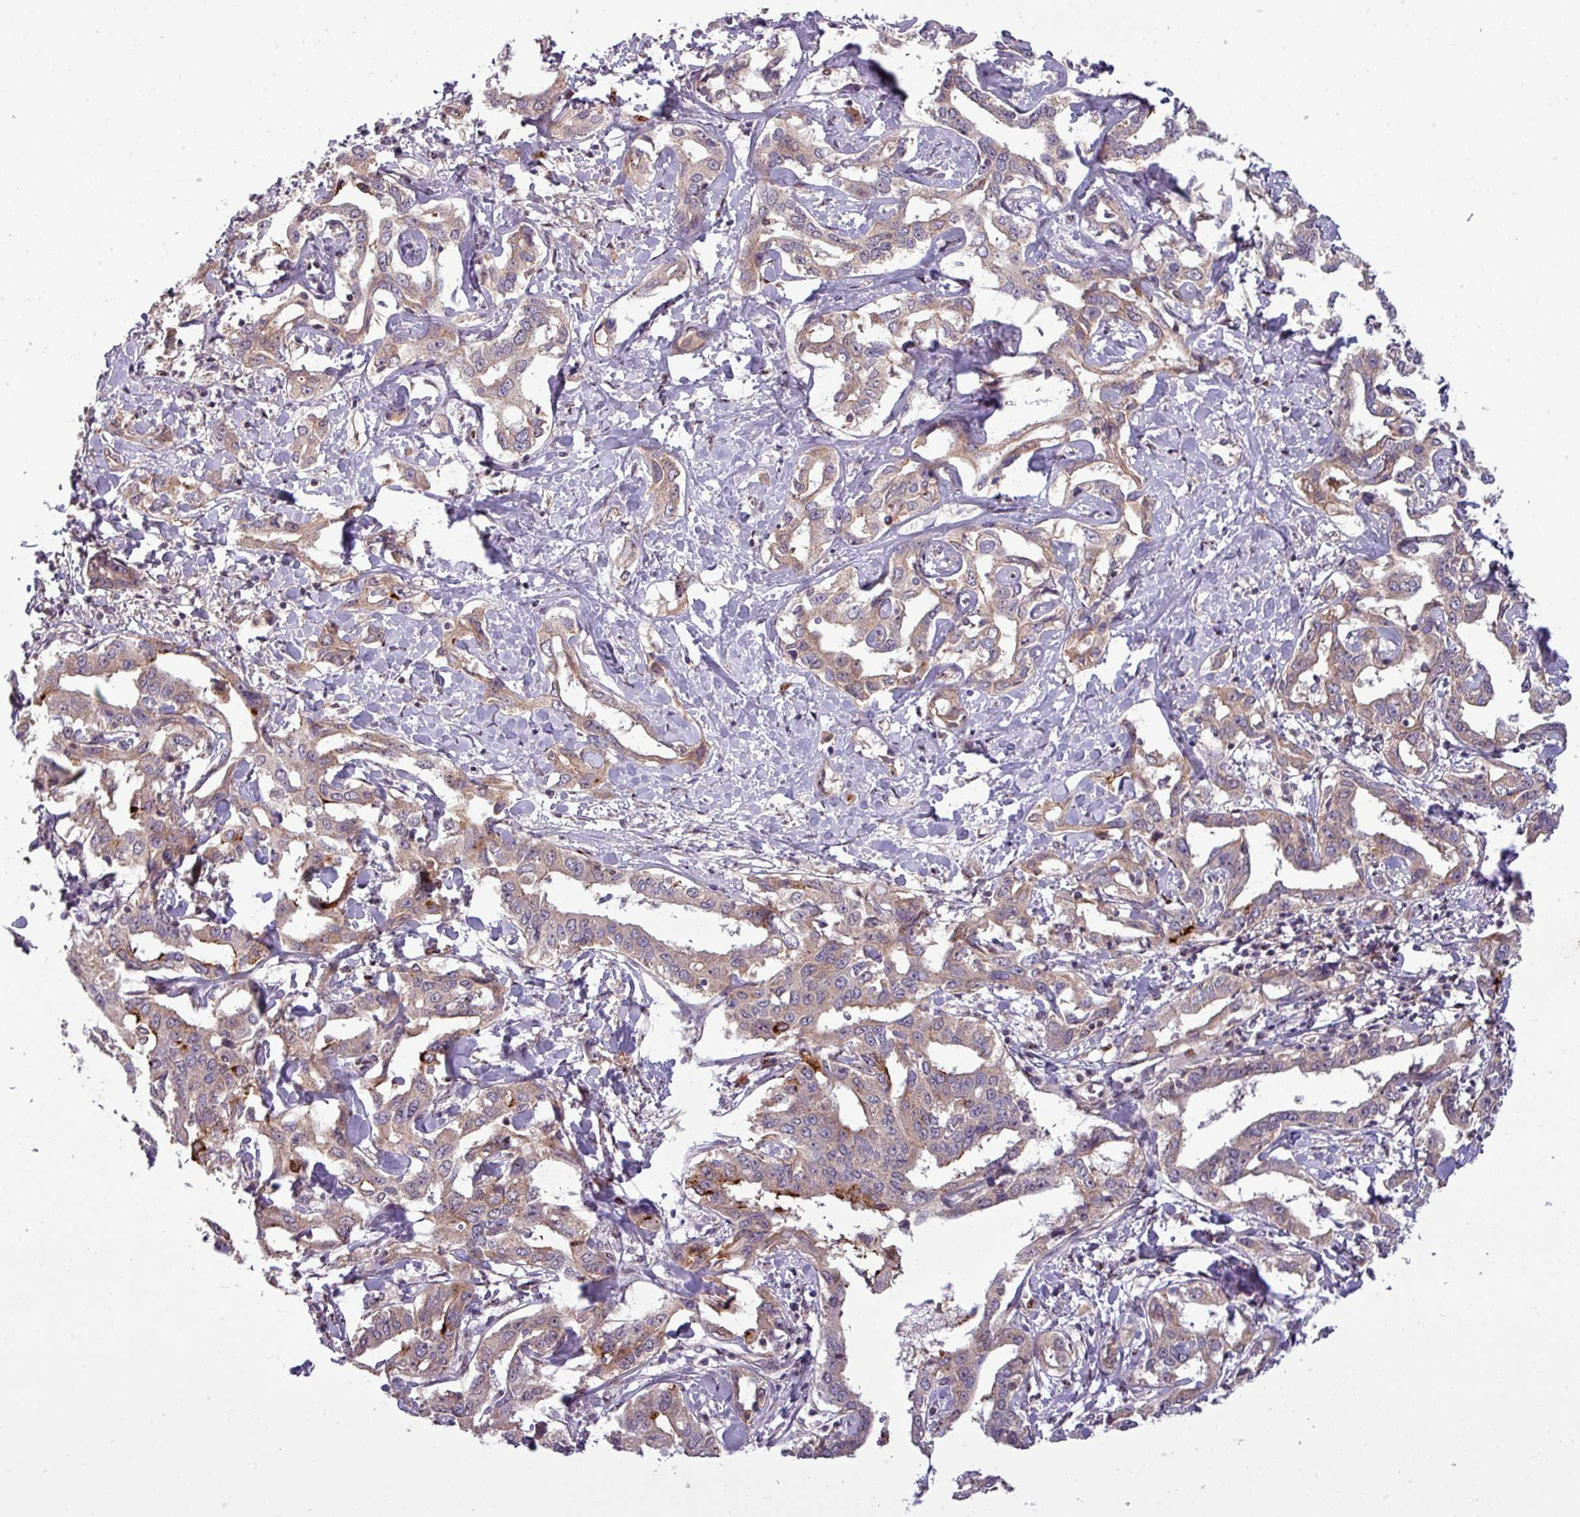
{"staining": {"intensity": "weak", "quantity": ">75%", "location": "cytoplasmic/membranous"}, "tissue": "liver cancer", "cell_type": "Tumor cells", "image_type": "cancer", "snomed": [{"axis": "morphology", "description": "Cholangiocarcinoma"}, {"axis": "topography", "description": "Liver"}], "caption": "Tumor cells exhibit low levels of weak cytoplasmic/membranous staining in approximately >75% of cells in human cholangiocarcinoma (liver). (Stains: DAB in brown, nuclei in blue, Microscopy: brightfield microscopy at high magnification).", "gene": "PAPLN", "patient": {"sex": "male", "age": 59}}